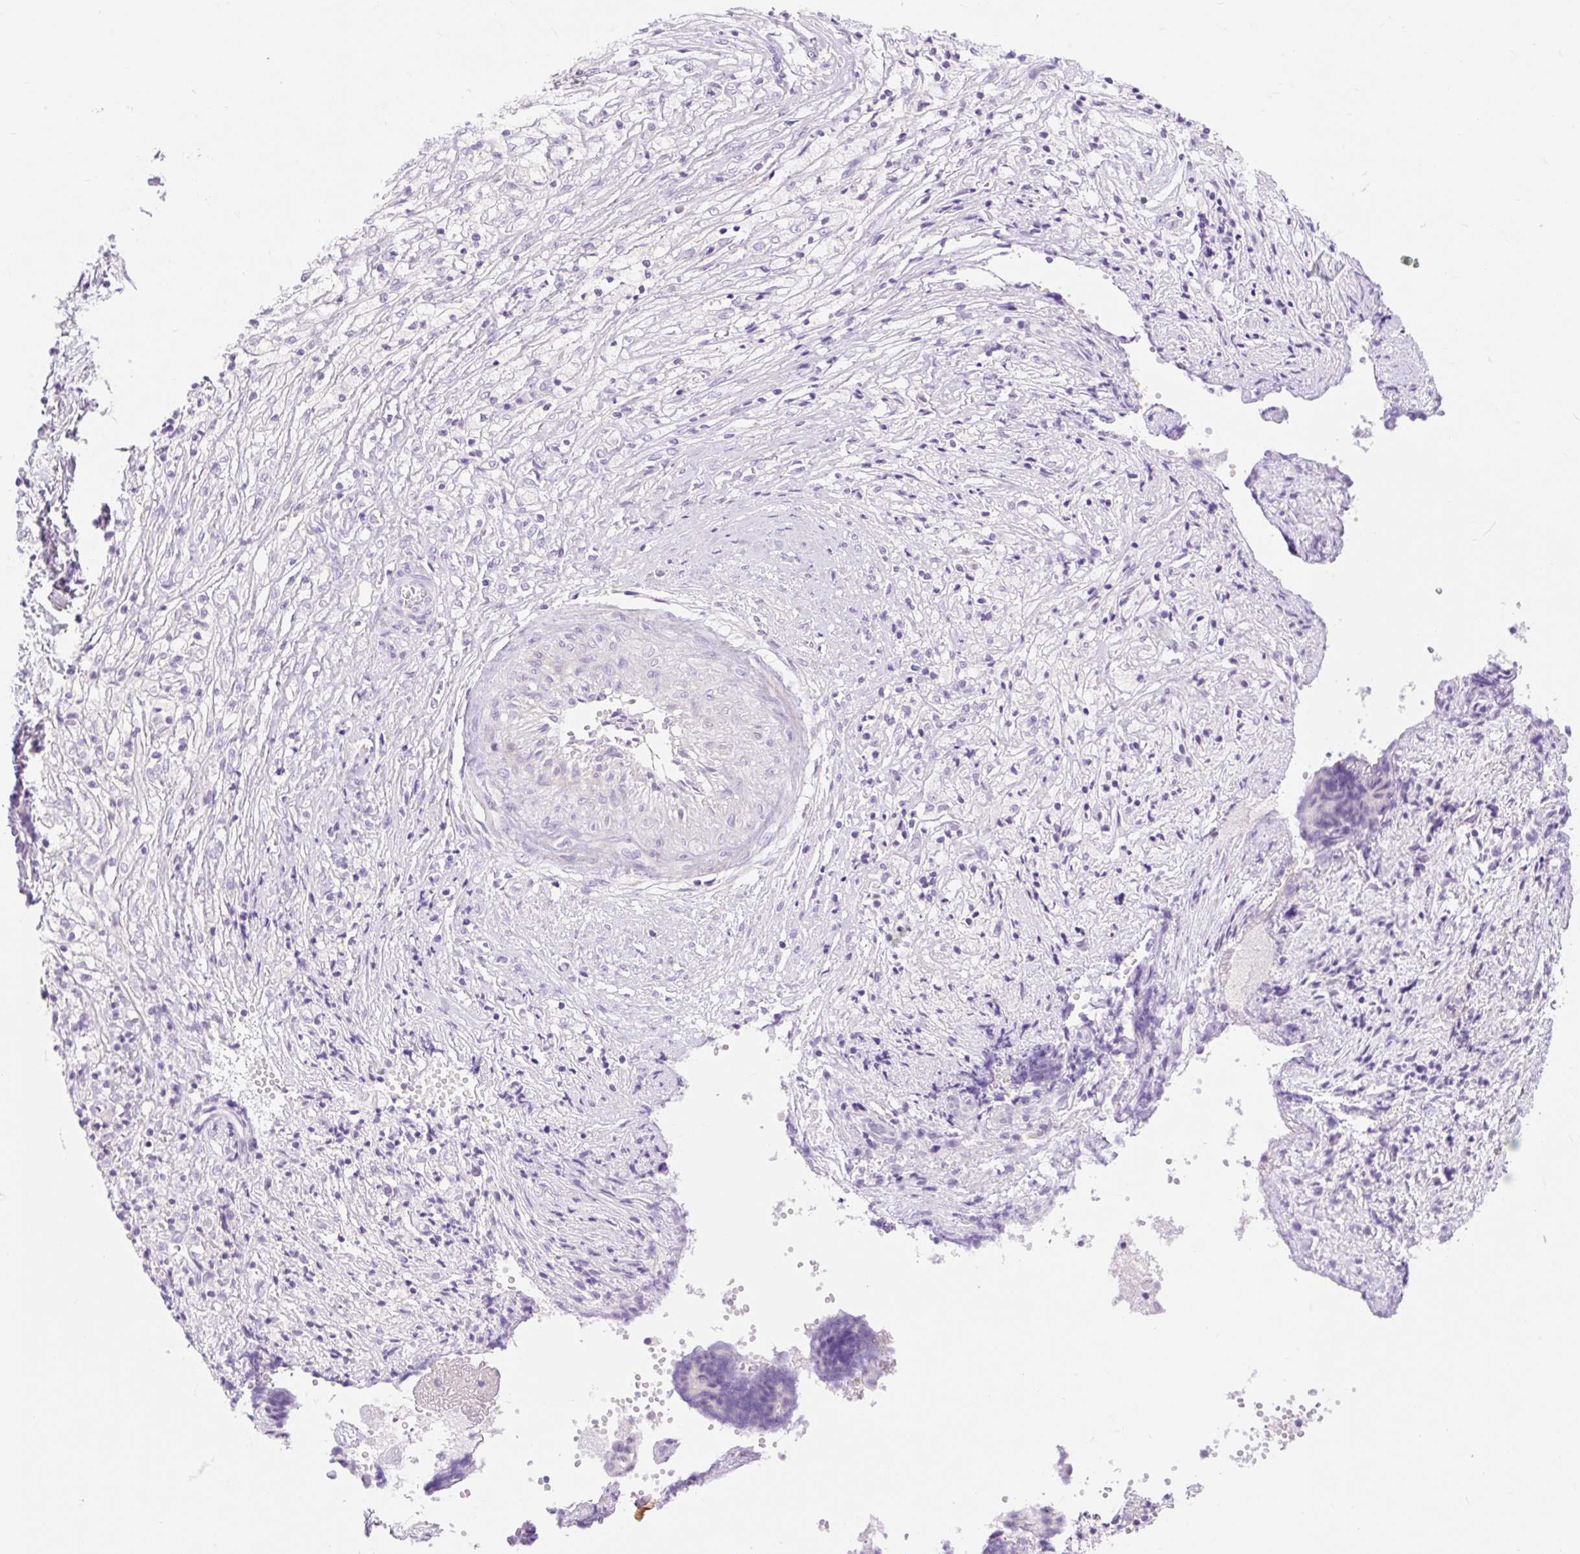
{"staining": {"intensity": "negative", "quantity": "none", "location": "none"}, "tissue": "ovarian cancer", "cell_type": "Tumor cells", "image_type": "cancer", "snomed": [{"axis": "morphology", "description": "Carcinoma, endometroid"}, {"axis": "topography", "description": "Ovary"}], "caption": "Tumor cells show no significant protein positivity in ovarian cancer (endometroid carcinoma).", "gene": "SLC28A1", "patient": {"sex": "female", "age": 42}}